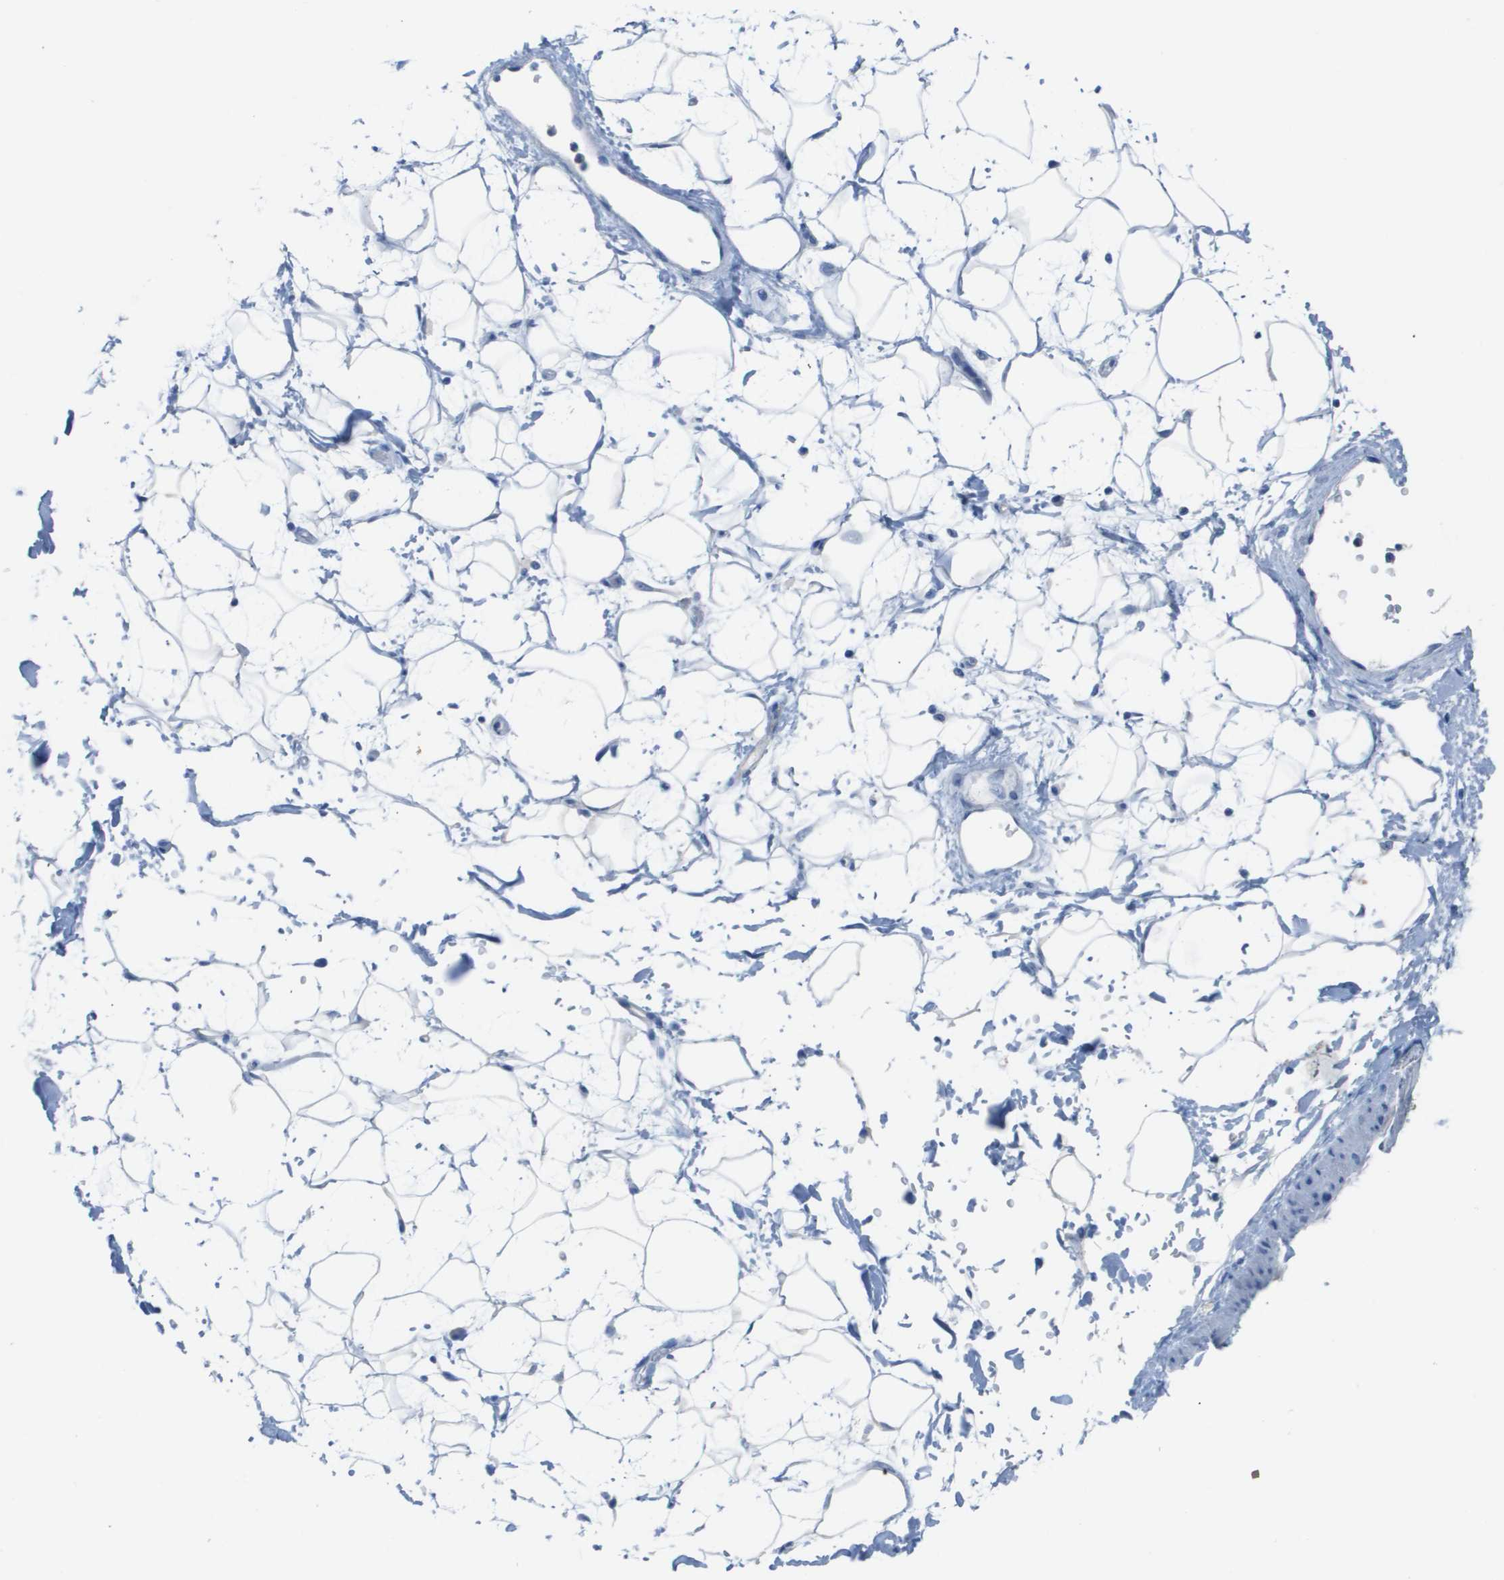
{"staining": {"intensity": "negative", "quantity": "none", "location": "none"}, "tissue": "adipose tissue", "cell_type": "Adipocytes", "image_type": "normal", "snomed": [{"axis": "morphology", "description": "Normal tissue, NOS"}, {"axis": "topography", "description": "Soft tissue"}], "caption": "The IHC photomicrograph has no significant expression in adipocytes of adipose tissue. (DAB (3,3'-diaminobenzidine) IHC, high magnification).", "gene": "CD46", "patient": {"sex": "male", "age": 72}}